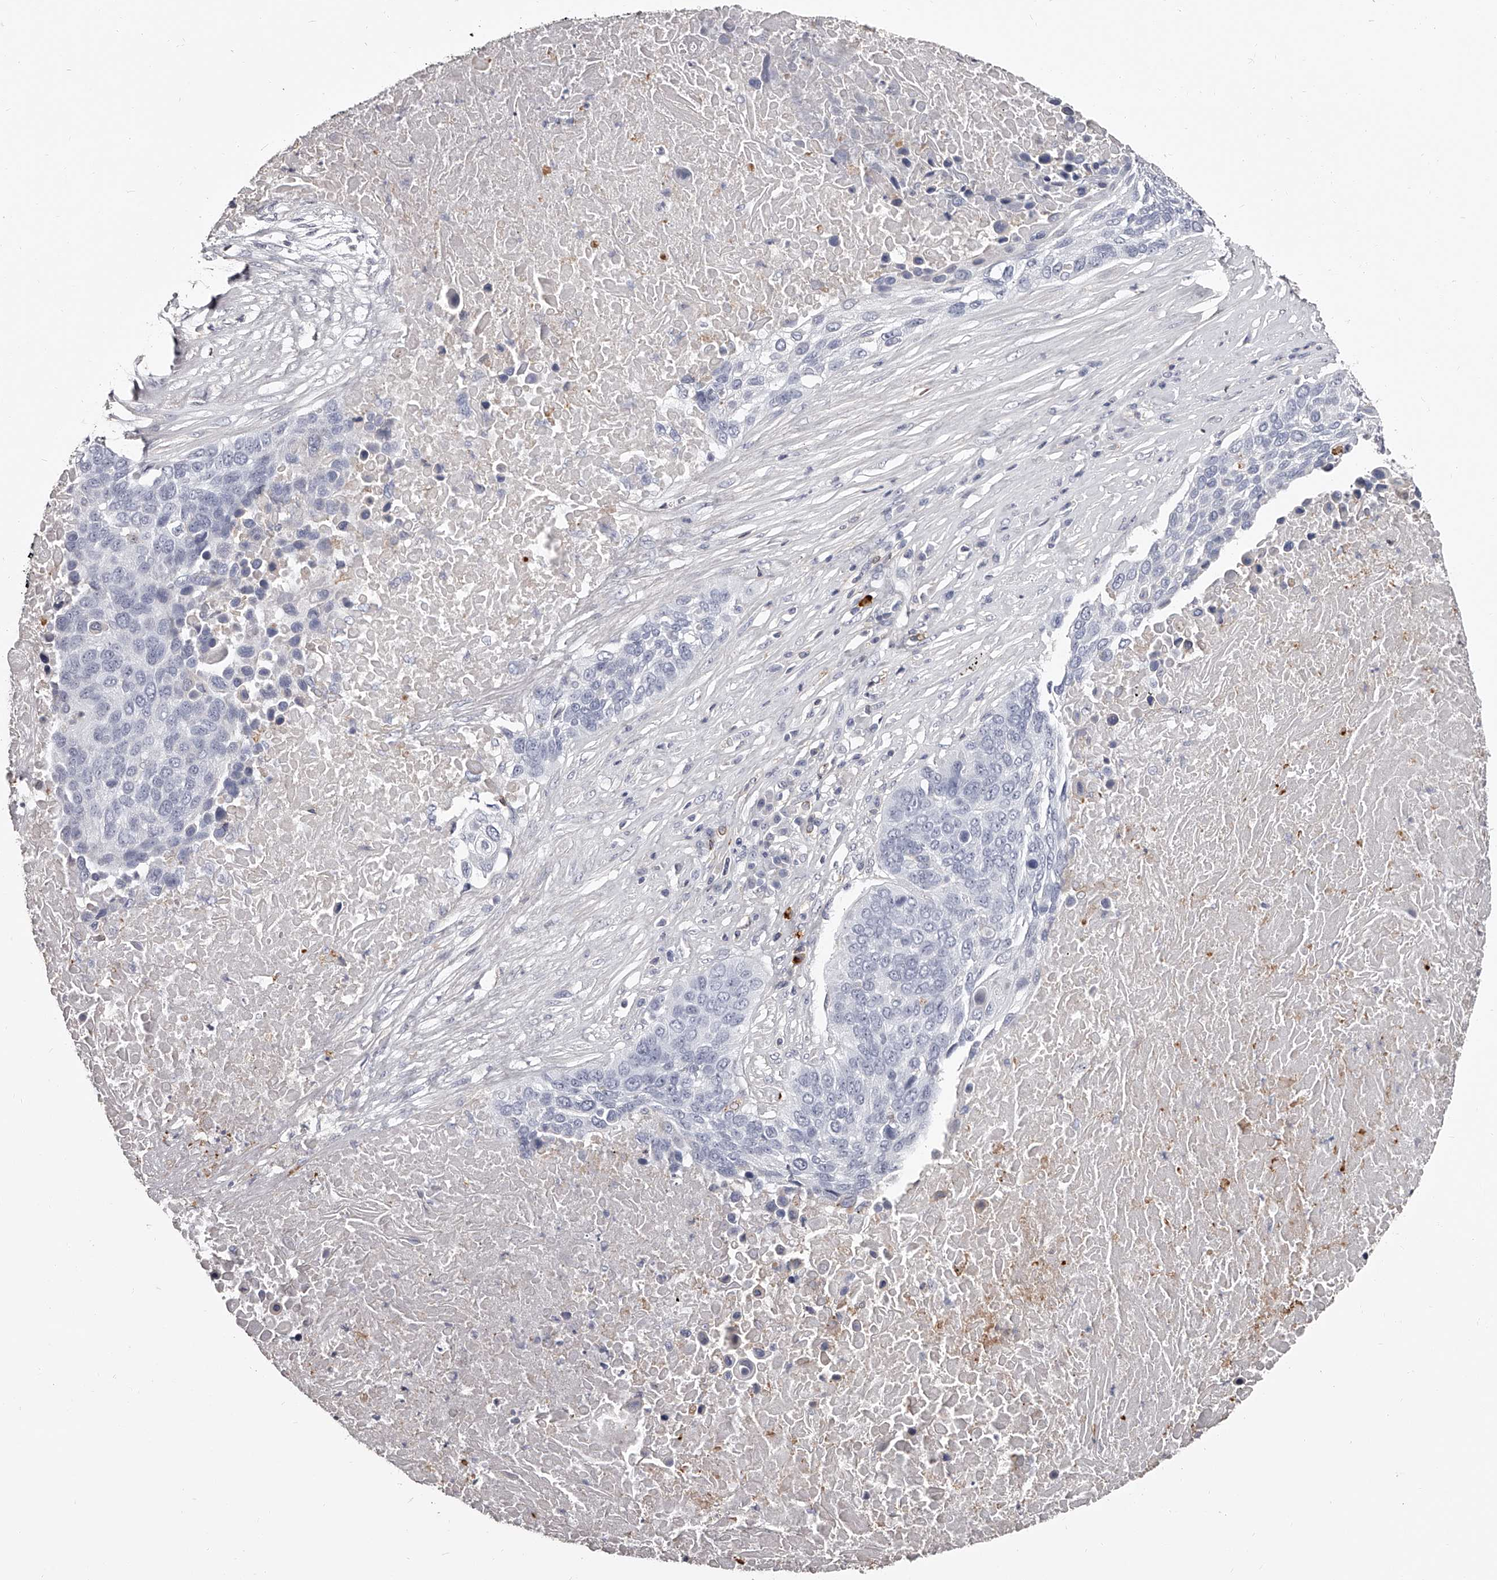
{"staining": {"intensity": "negative", "quantity": "none", "location": "none"}, "tissue": "lung cancer", "cell_type": "Tumor cells", "image_type": "cancer", "snomed": [{"axis": "morphology", "description": "Squamous cell carcinoma, NOS"}, {"axis": "topography", "description": "Lung"}], "caption": "High magnification brightfield microscopy of lung cancer stained with DAB (3,3'-diaminobenzidine) (brown) and counterstained with hematoxylin (blue): tumor cells show no significant staining.", "gene": "PACSIN1", "patient": {"sex": "male", "age": 66}}